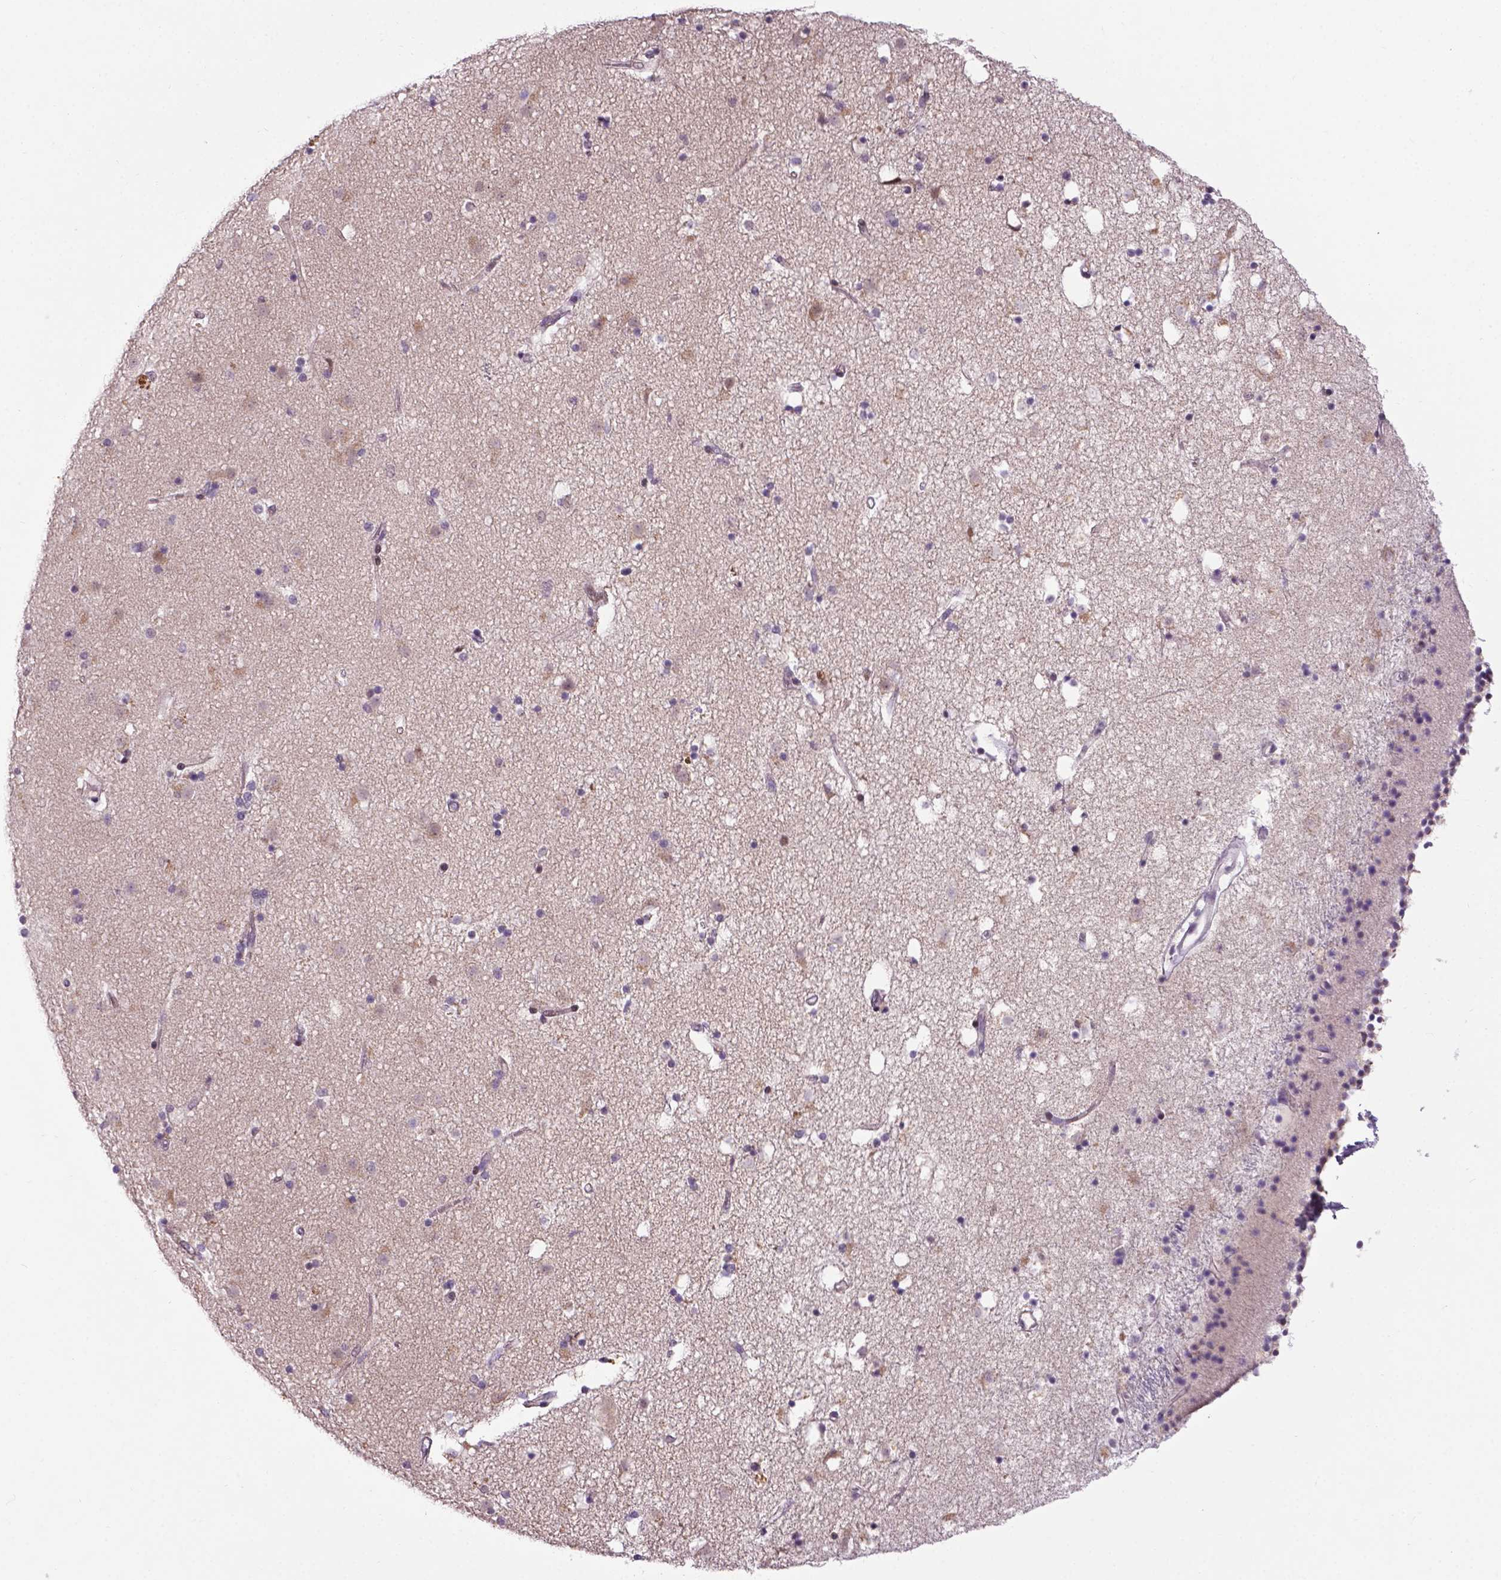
{"staining": {"intensity": "negative", "quantity": "none", "location": "none"}, "tissue": "caudate", "cell_type": "Glial cells", "image_type": "normal", "snomed": [{"axis": "morphology", "description": "Normal tissue, NOS"}, {"axis": "topography", "description": "Lateral ventricle wall"}], "caption": "An image of human caudate is negative for staining in glial cells. The staining was performed using DAB to visualize the protein expression in brown, while the nuclei were stained in blue with hematoxylin (Magnification: 20x).", "gene": "SMAD2", "patient": {"sex": "female", "age": 71}}